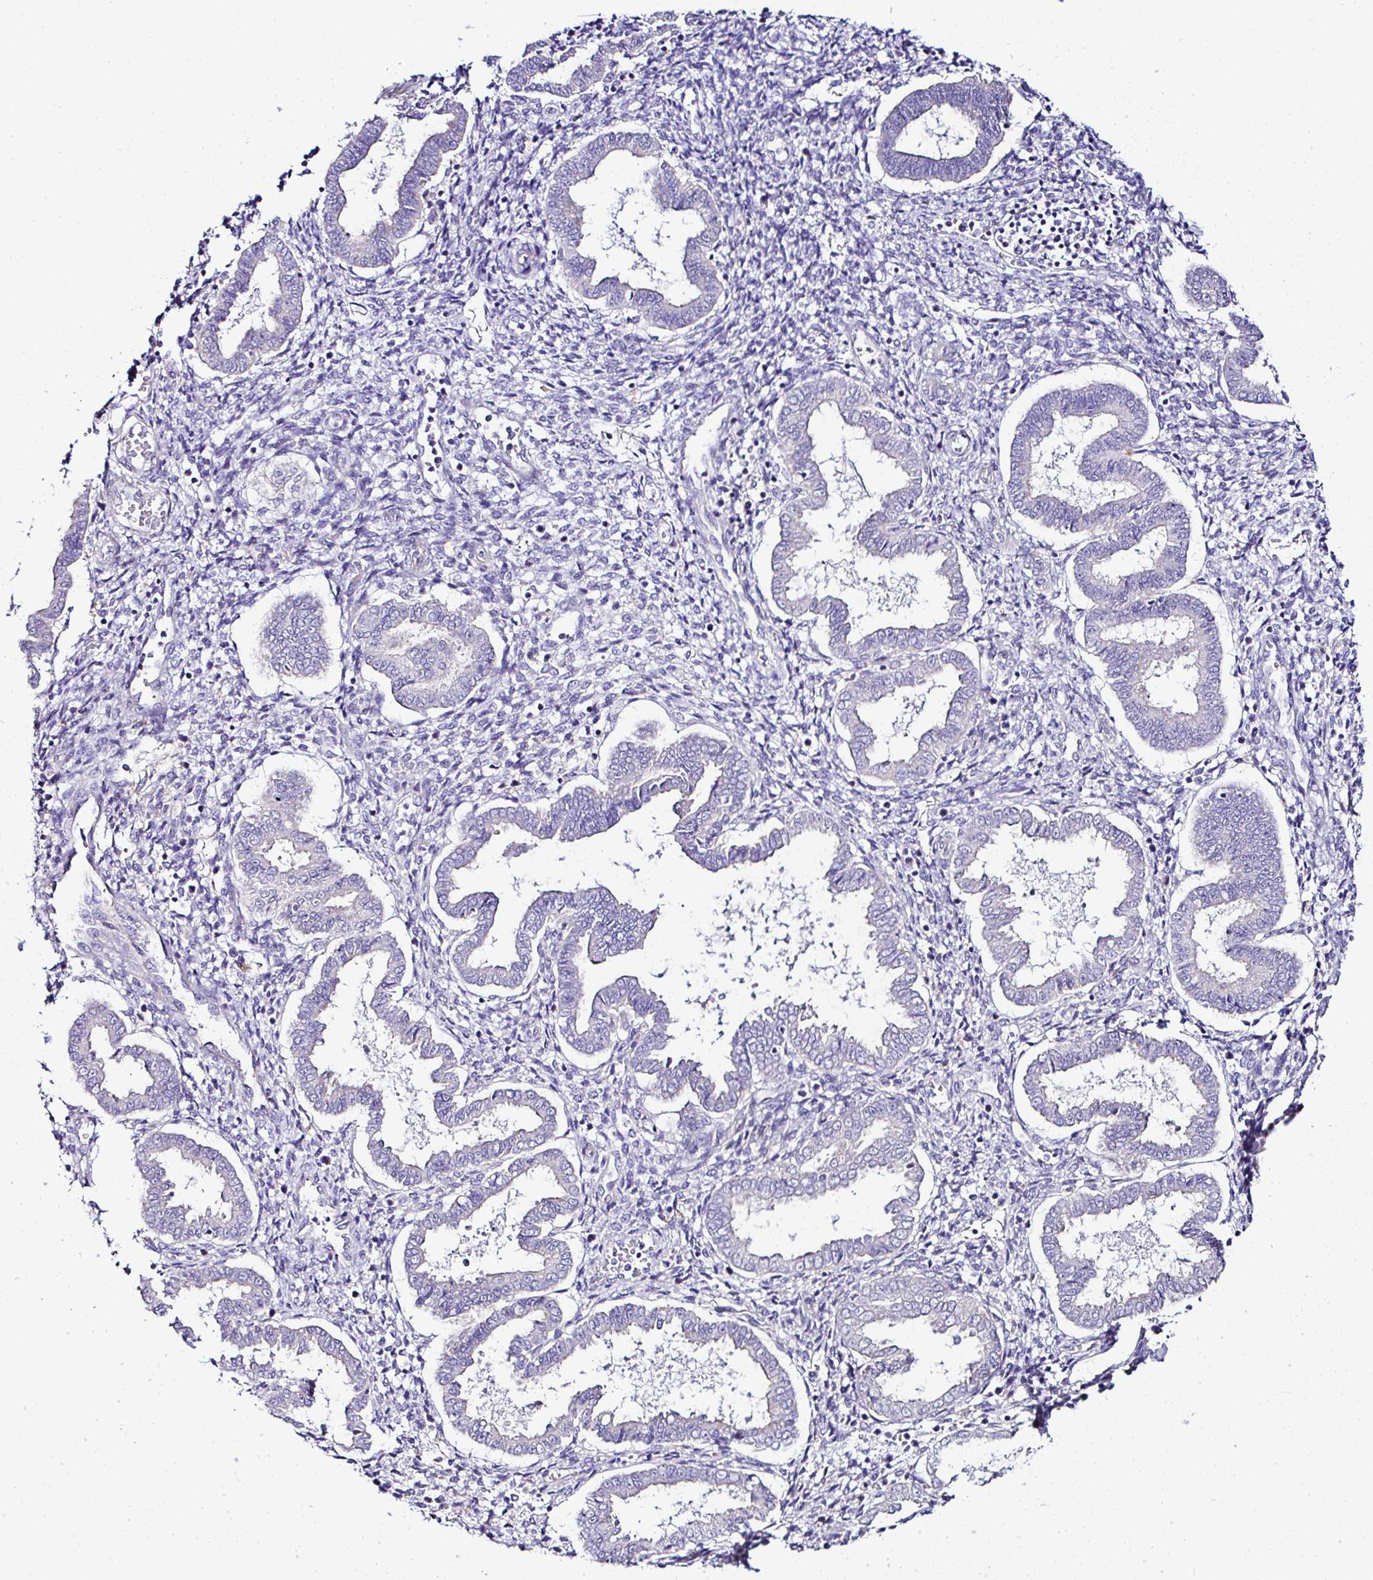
{"staining": {"intensity": "negative", "quantity": "none", "location": "none"}, "tissue": "endometrium", "cell_type": "Cells in endometrial stroma", "image_type": "normal", "snomed": [{"axis": "morphology", "description": "Normal tissue, NOS"}, {"axis": "topography", "description": "Endometrium"}], "caption": "Immunohistochemistry (IHC) of unremarkable endometrium exhibits no positivity in cells in endometrial stroma. Nuclei are stained in blue.", "gene": "OR4P4", "patient": {"sex": "female", "age": 24}}